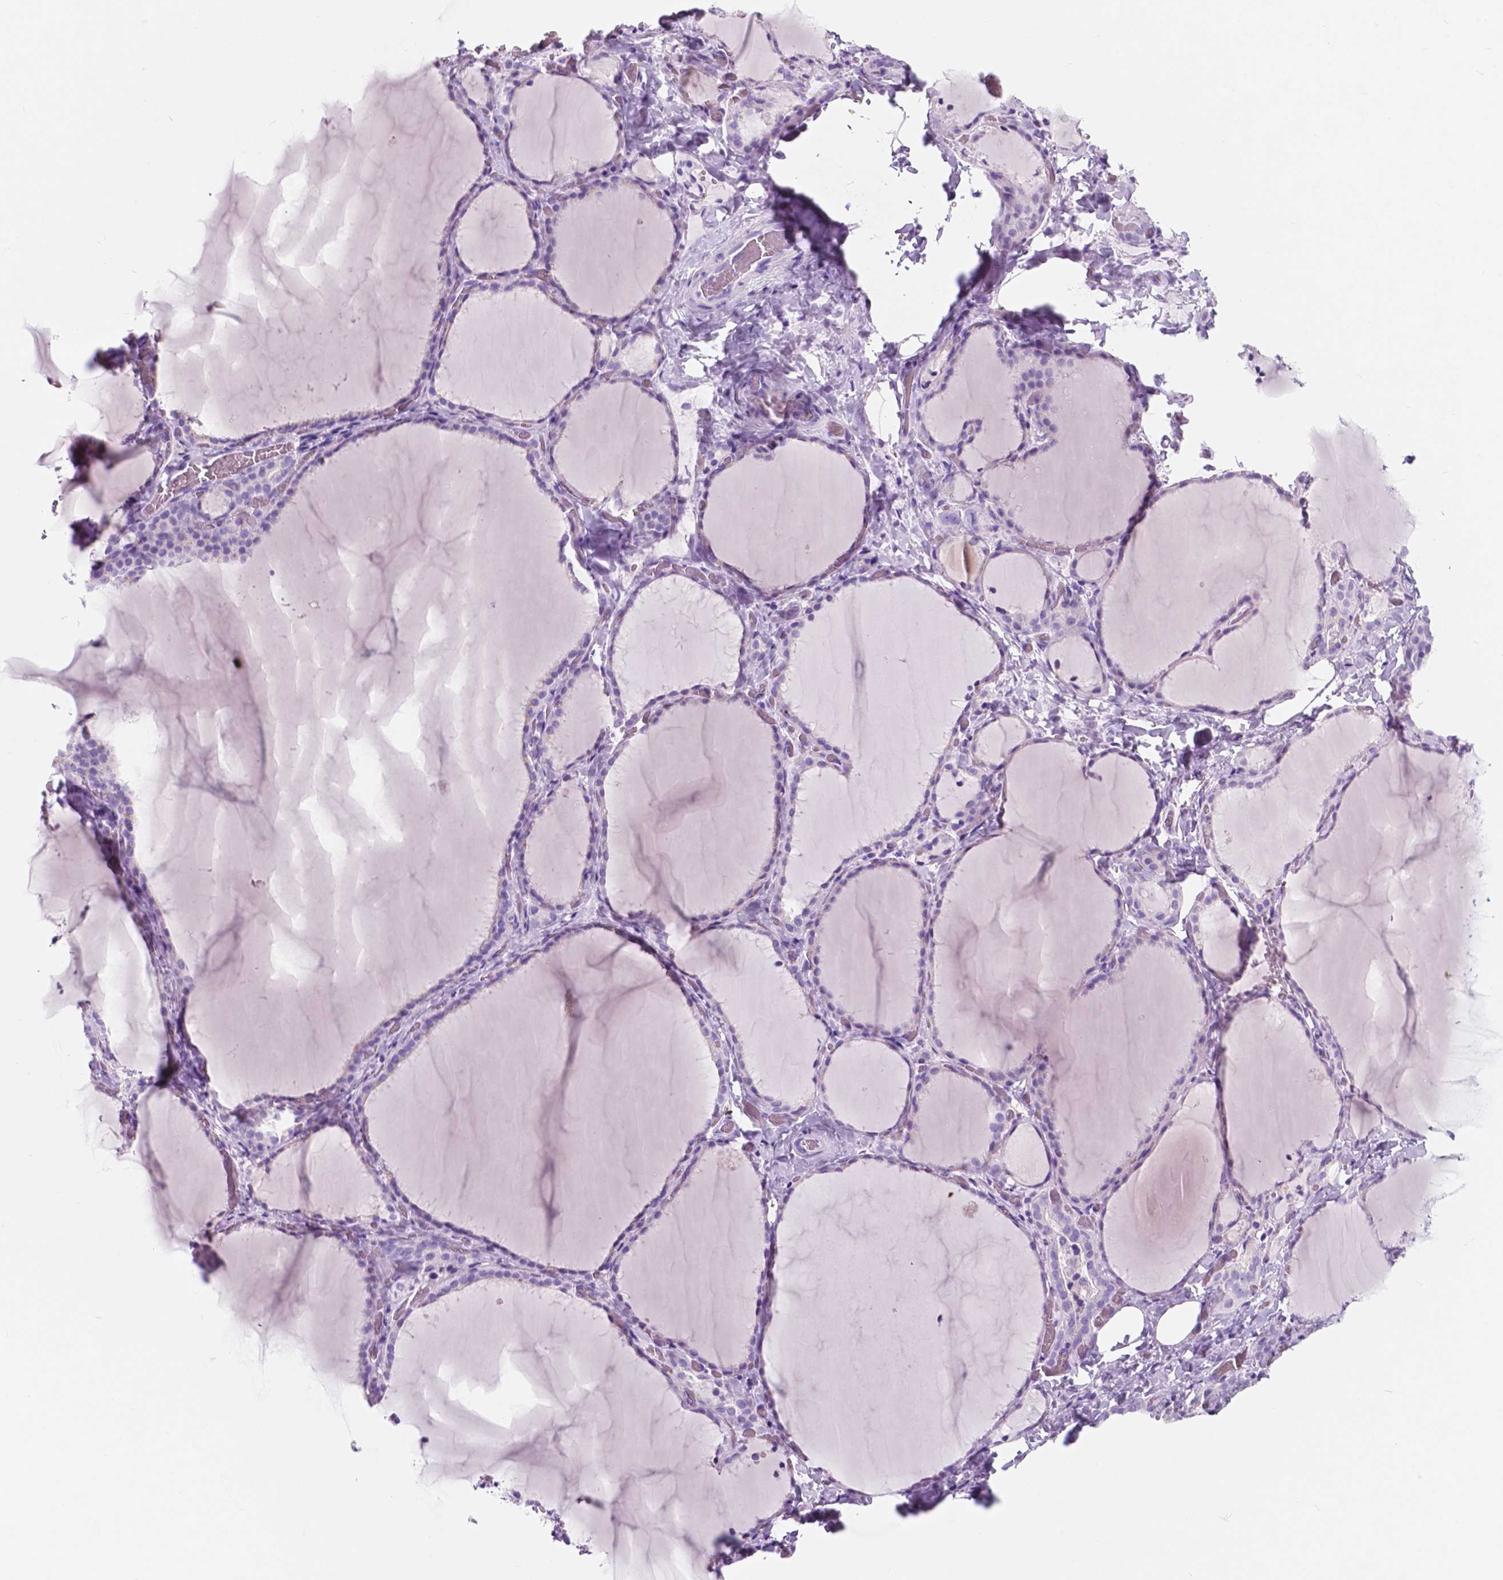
{"staining": {"intensity": "negative", "quantity": "none", "location": "none"}, "tissue": "thyroid gland", "cell_type": "Glandular cells", "image_type": "normal", "snomed": [{"axis": "morphology", "description": "Normal tissue, NOS"}, {"axis": "topography", "description": "Thyroid gland"}], "caption": "Immunohistochemical staining of normal thyroid gland reveals no significant staining in glandular cells. (Brightfield microscopy of DAB immunohistochemistry (IHC) at high magnification).", "gene": "CUZD1", "patient": {"sex": "female", "age": 22}}